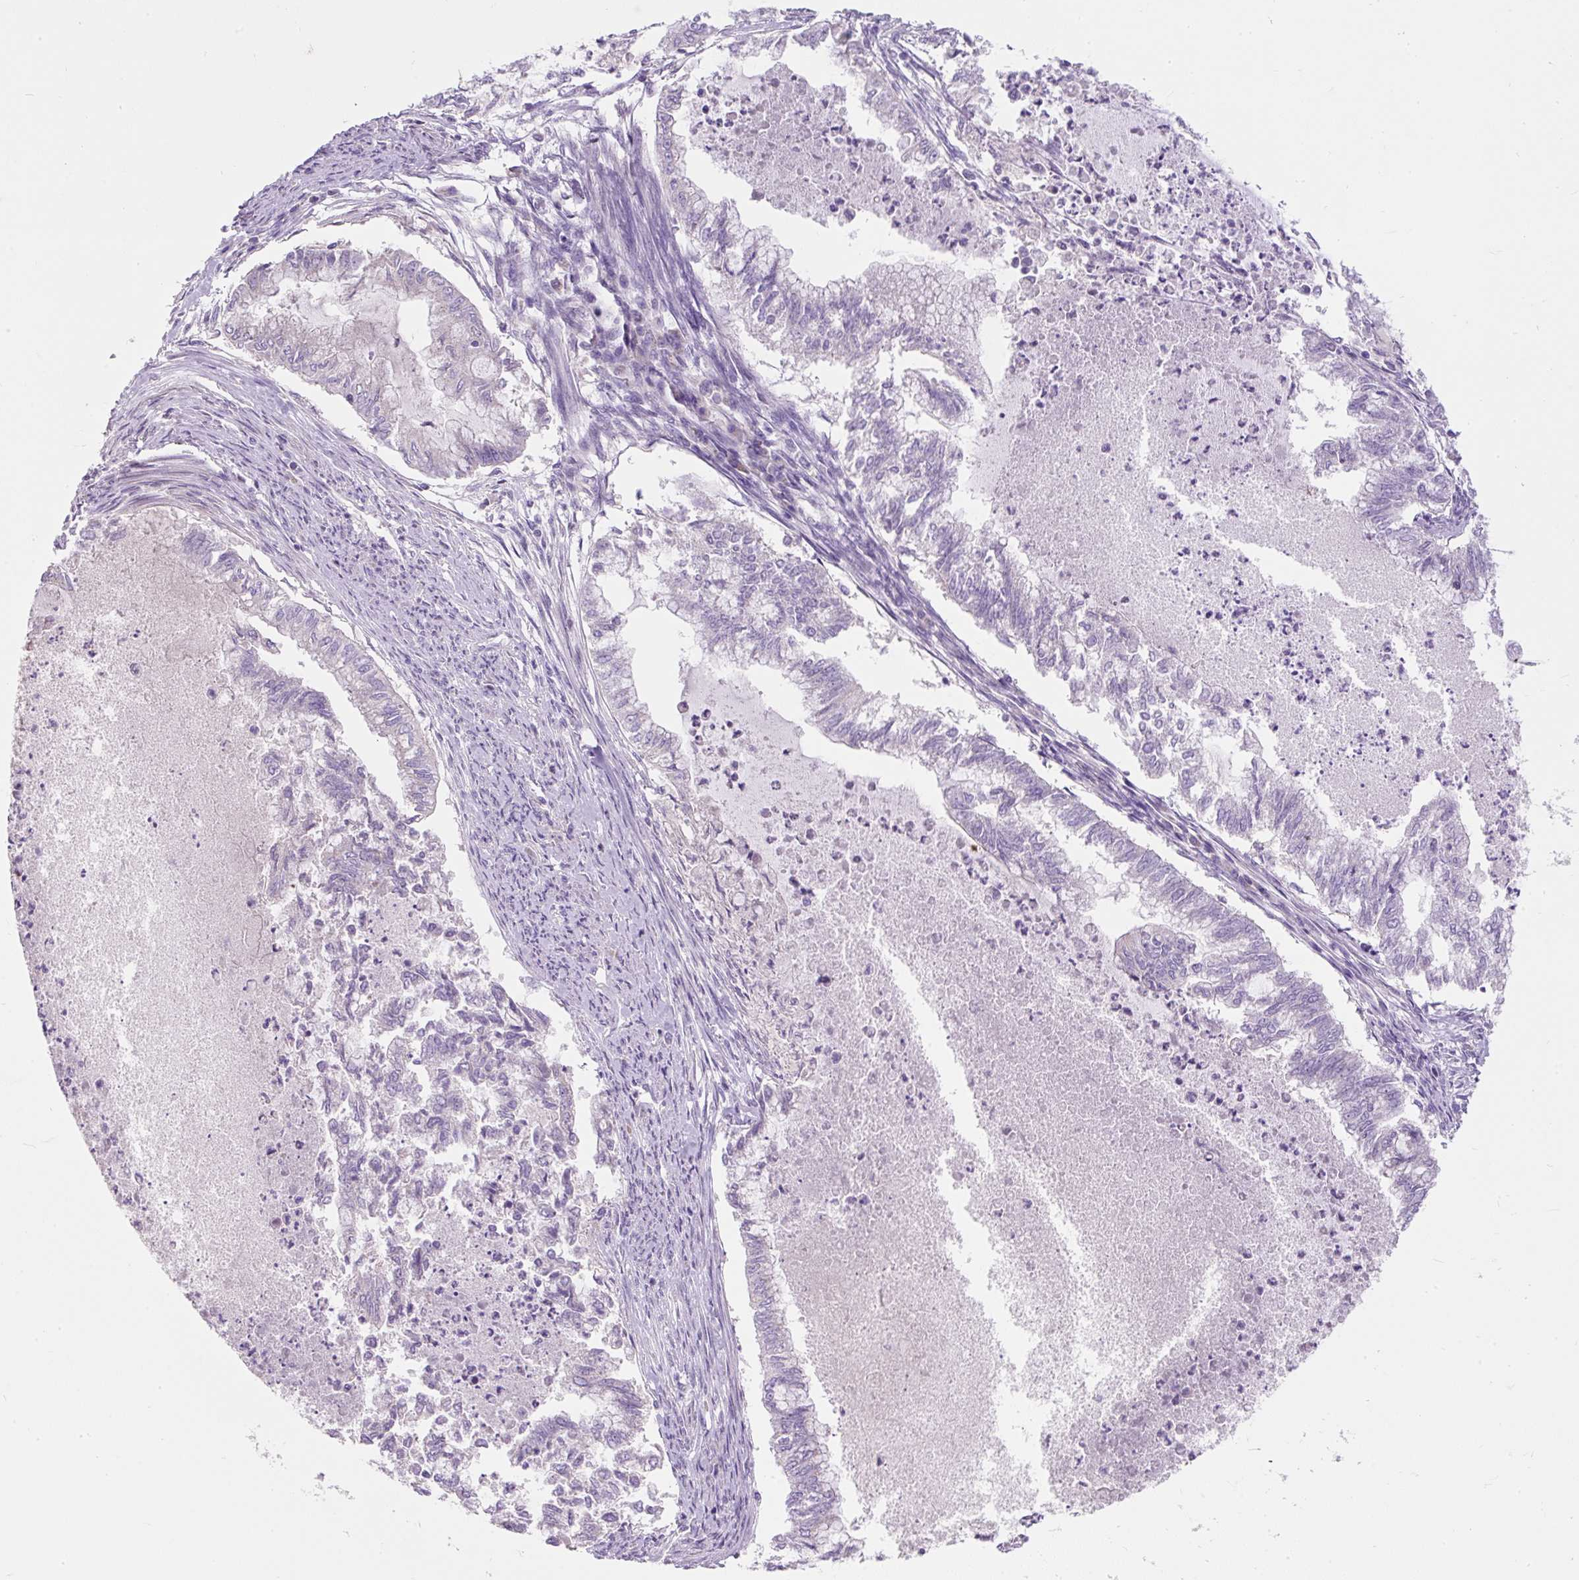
{"staining": {"intensity": "negative", "quantity": "none", "location": "none"}, "tissue": "endometrial cancer", "cell_type": "Tumor cells", "image_type": "cancer", "snomed": [{"axis": "morphology", "description": "Adenocarcinoma, NOS"}, {"axis": "topography", "description": "Endometrium"}], "caption": "This is a micrograph of IHC staining of adenocarcinoma (endometrial), which shows no expression in tumor cells.", "gene": "SUSD5", "patient": {"sex": "female", "age": 79}}